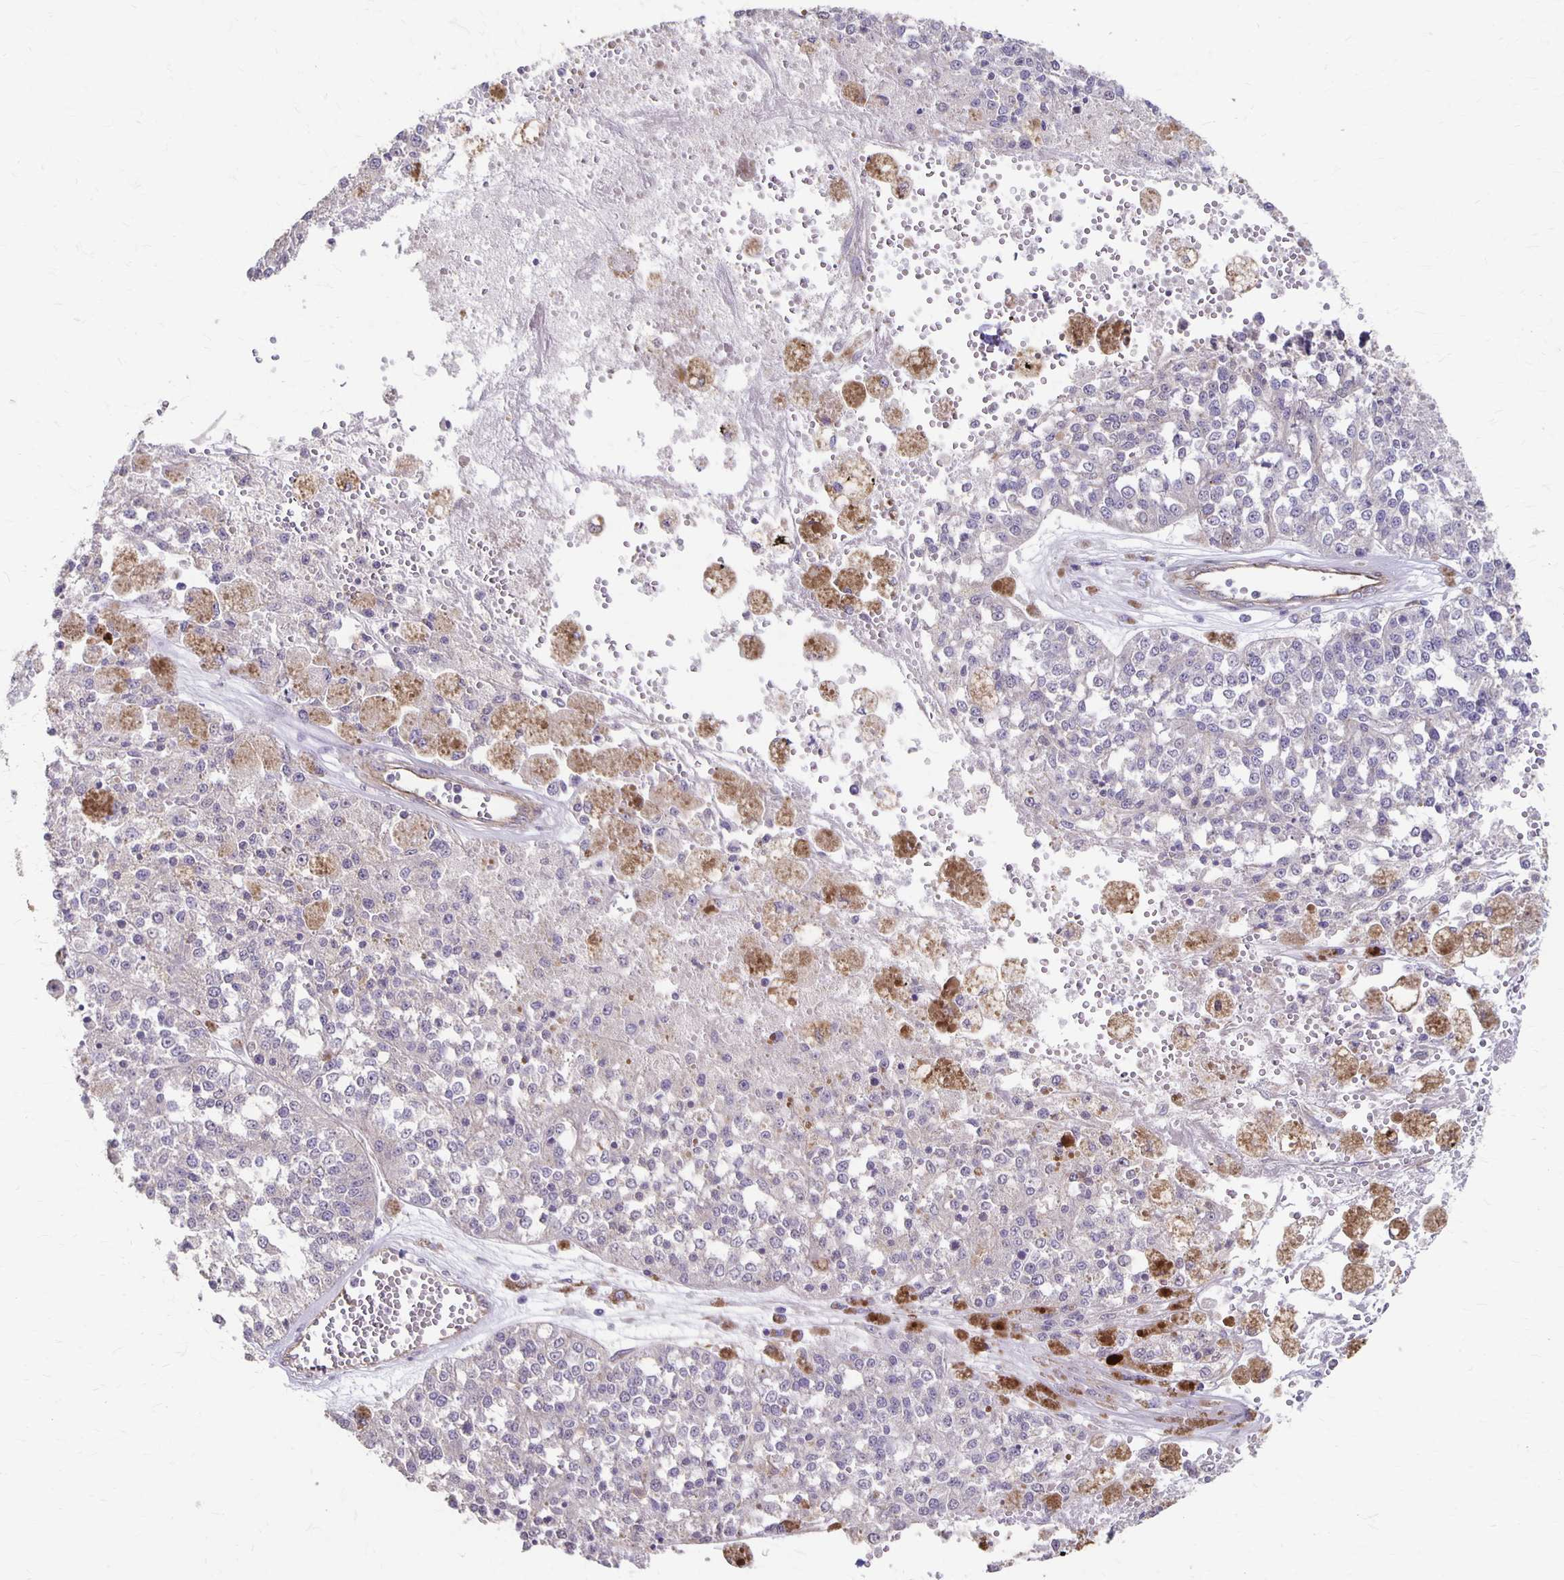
{"staining": {"intensity": "negative", "quantity": "none", "location": "none"}, "tissue": "melanoma", "cell_type": "Tumor cells", "image_type": "cancer", "snomed": [{"axis": "morphology", "description": "Malignant melanoma, Metastatic site"}, {"axis": "topography", "description": "Lymph node"}], "caption": "Protein analysis of malignant melanoma (metastatic site) displays no significant positivity in tumor cells.", "gene": "PPP1R3E", "patient": {"sex": "female", "age": 64}}